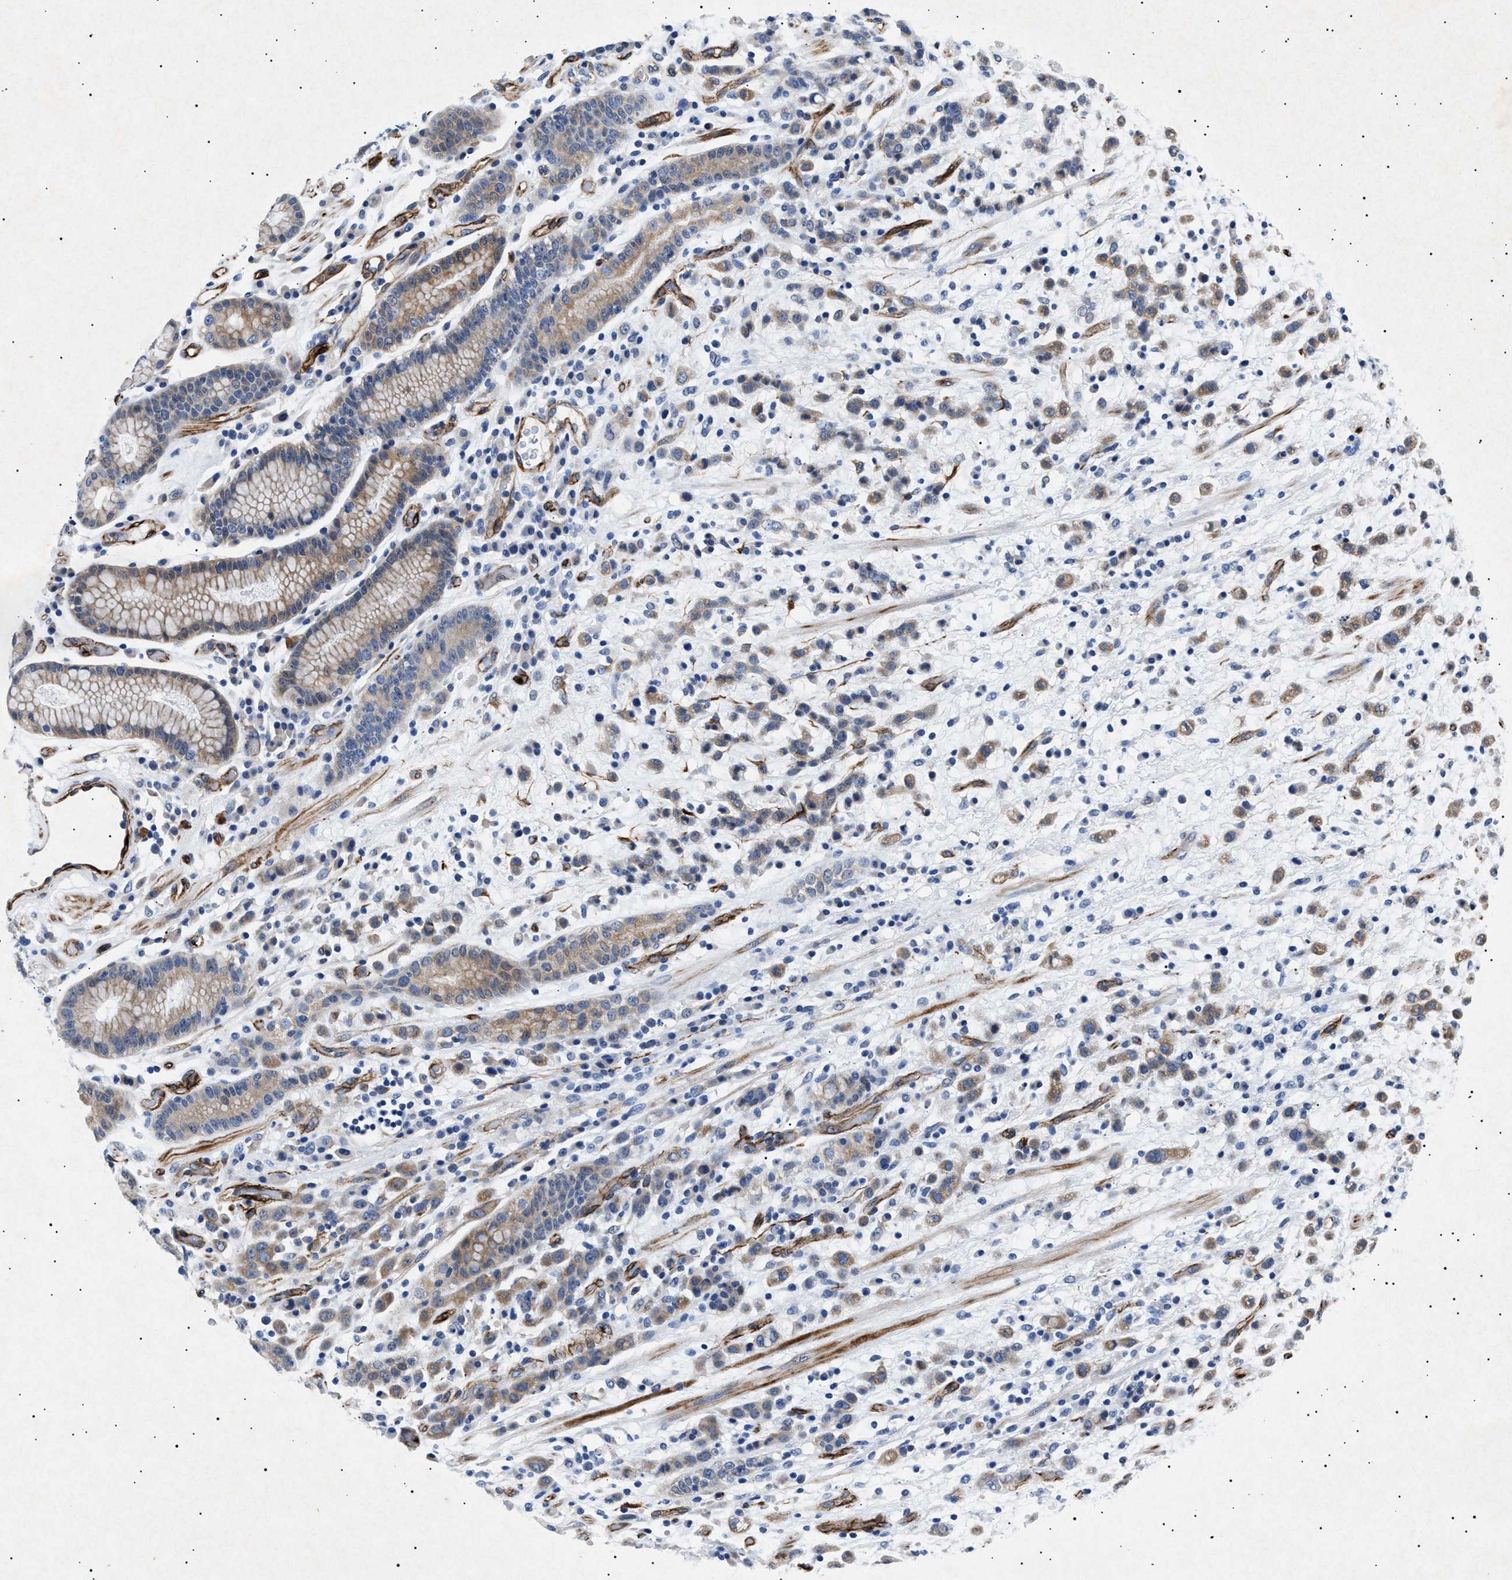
{"staining": {"intensity": "moderate", "quantity": "25%-75%", "location": "cytoplasmic/membranous"}, "tissue": "stomach cancer", "cell_type": "Tumor cells", "image_type": "cancer", "snomed": [{"axis": "morphology", "description": "Adenocarcinoma, NOS"}, {"axis": "topography", "description": "Stomach, lower"}], "caption": "IHC (DAB) staining of human stomach adenocarcinoma shows moderate cytoplasmic/membranous protein staining in about 25%-75% of tumor cells. (IHC, brightfield microscopy, high magnification).", "gene": "OLFML2A", "patient": {"sex": "male", "age": 88}}